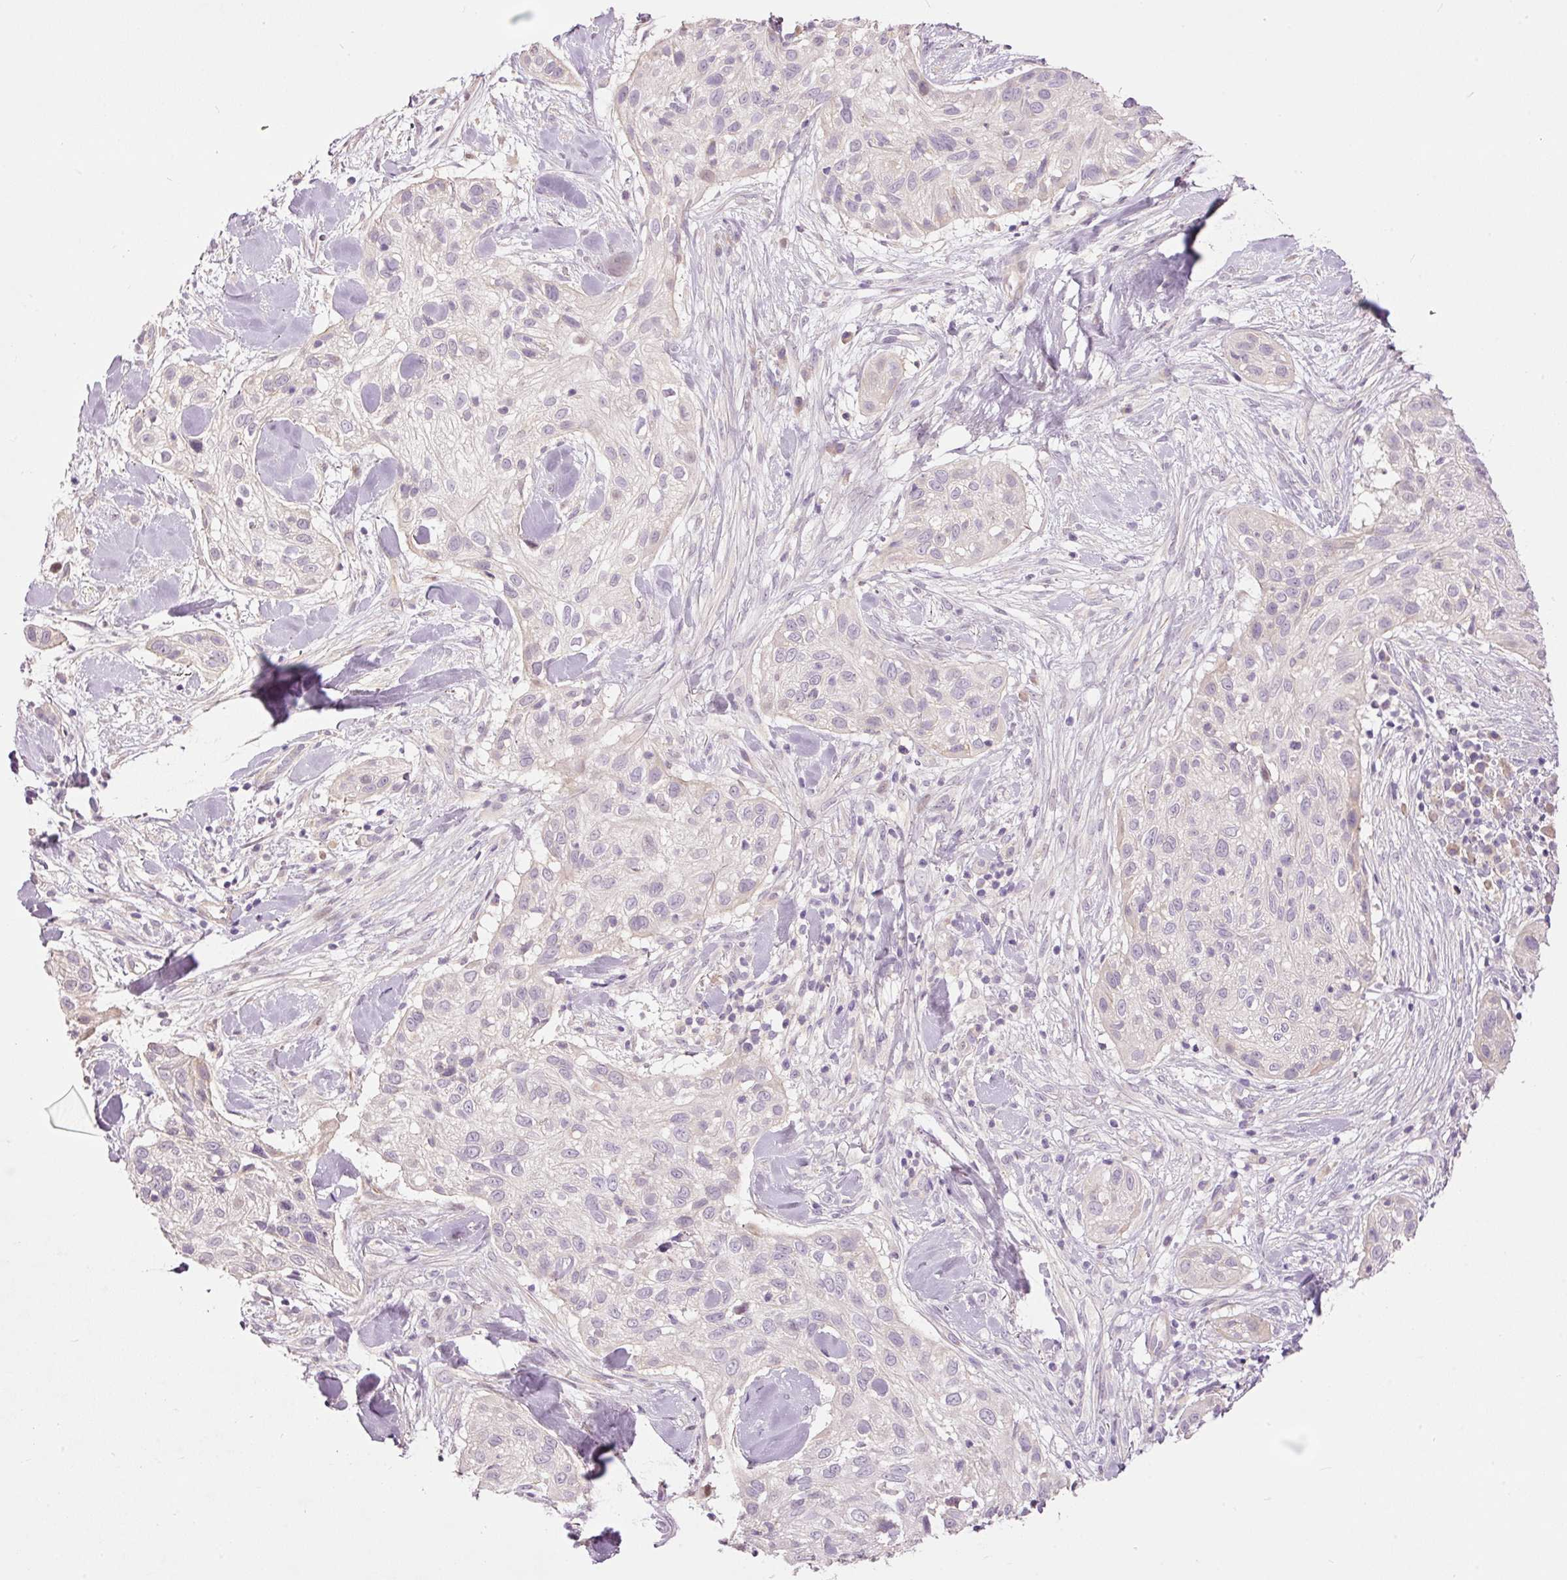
{"staining": {"intensity": "negative", "quantity": "none", "location": "none"}, "tissue": "skin cancer", "cell_type": "Tumor cells", "image_type": "cancer", "snomed": [{"axis": "morphology", "description": "Squamous cell carcinoma, NOS"}, {"axis": "topography", "description": "Skin"}], "caption": "The micrograph shows no staining of tumor cells in squamous cell carcinoma (skin).", "gene": "SLC29A3", "patient": {"sex": "male", "age": 82}}